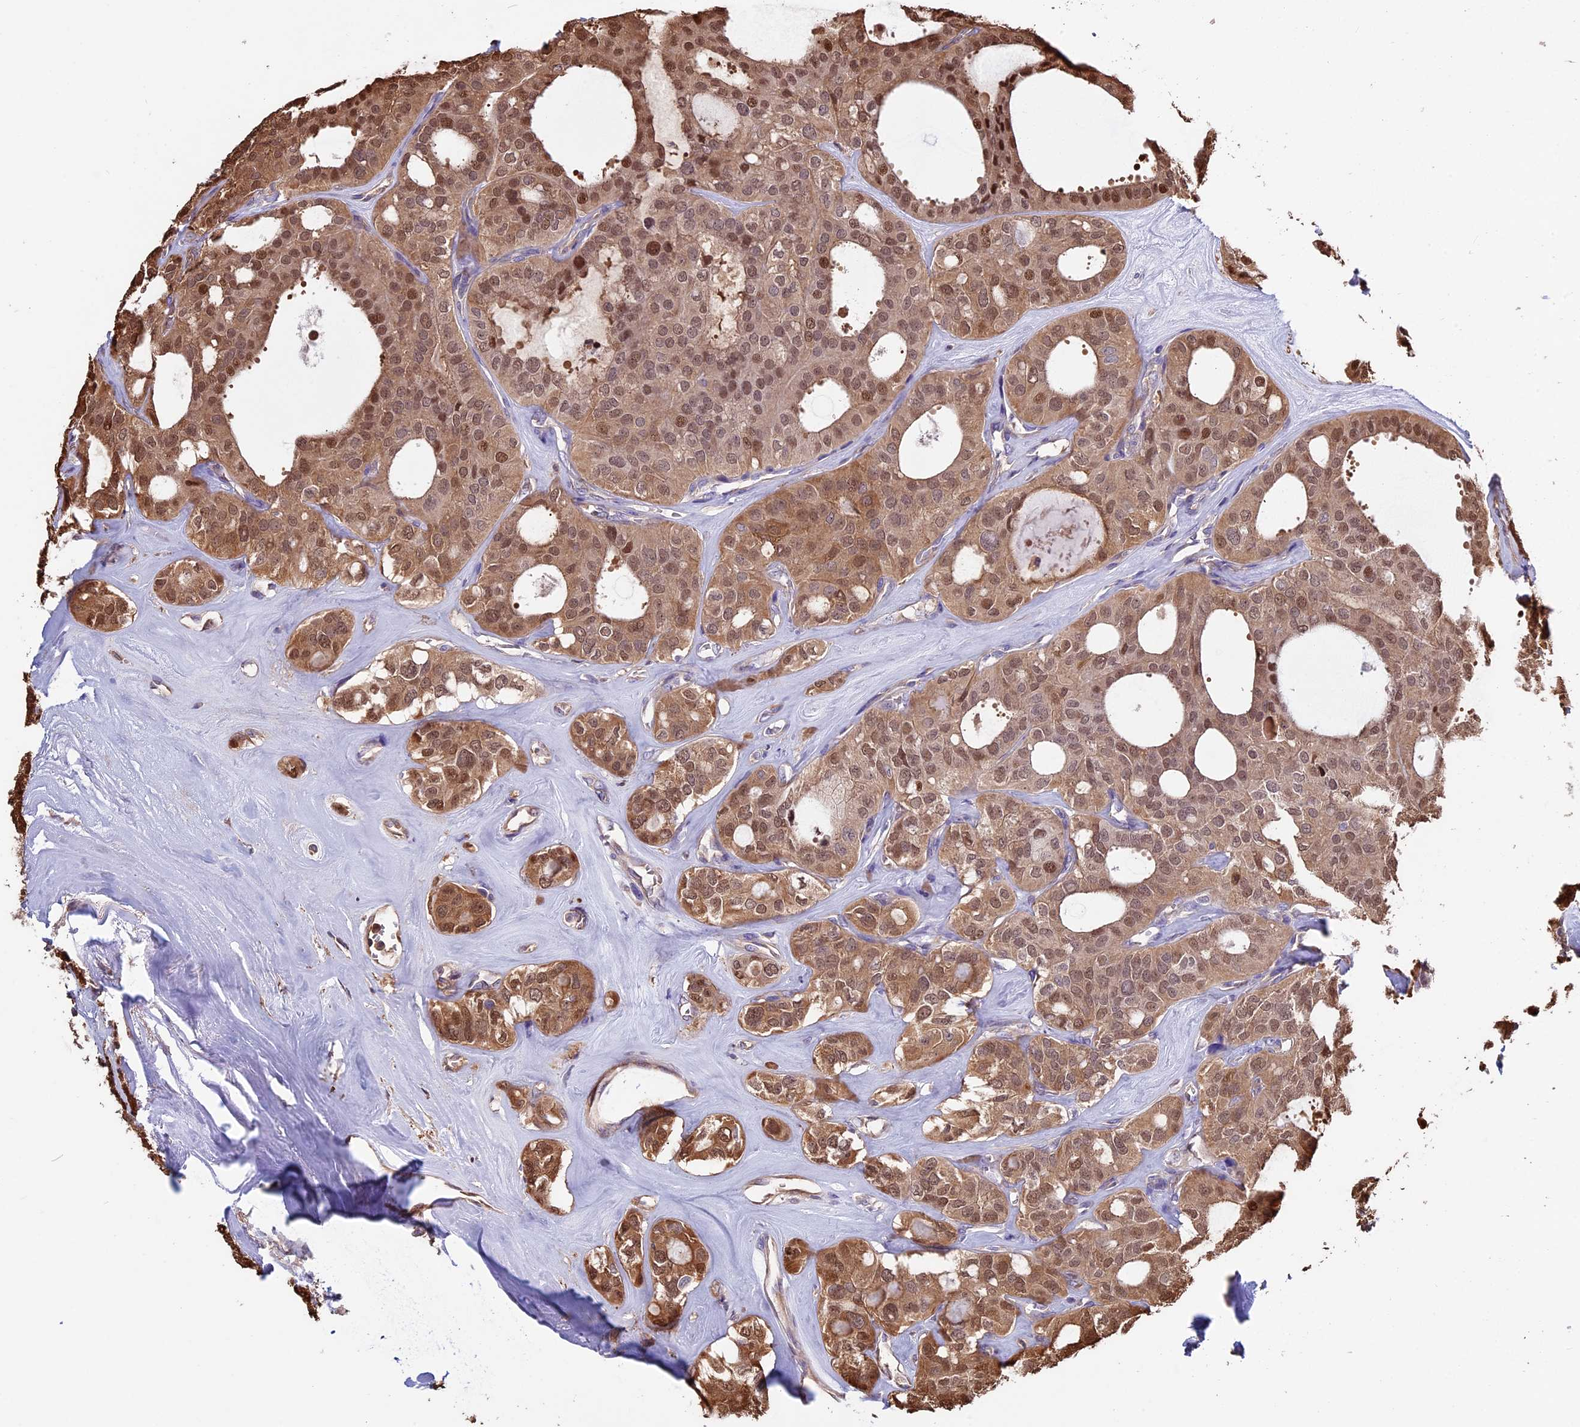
{"staining": {"intensity": "moderate", "quantity": ">75%", "location": "cytoplasmic/membranous,nuclear"}, "tissue": "thyroid cancer", "cell_type": "Tumor cells", "image_type": "cancer", "snomed": [{"axis": "morphology", "description": "Follicular adenoma carcinoma, NOS"}, {"axis": "topography", "description": "Thyroid gland"}], "caption": "High-power microscopy captured an immunohistochemistry photomicrograph of thyroid follicular adenoma carcinoma, revealing moderate cytoplasmic/membranous and nuclear expression in about >75% of tumor cells.", "gene": "VWA3A", "patient": {"sex": "male", "age": 75}}